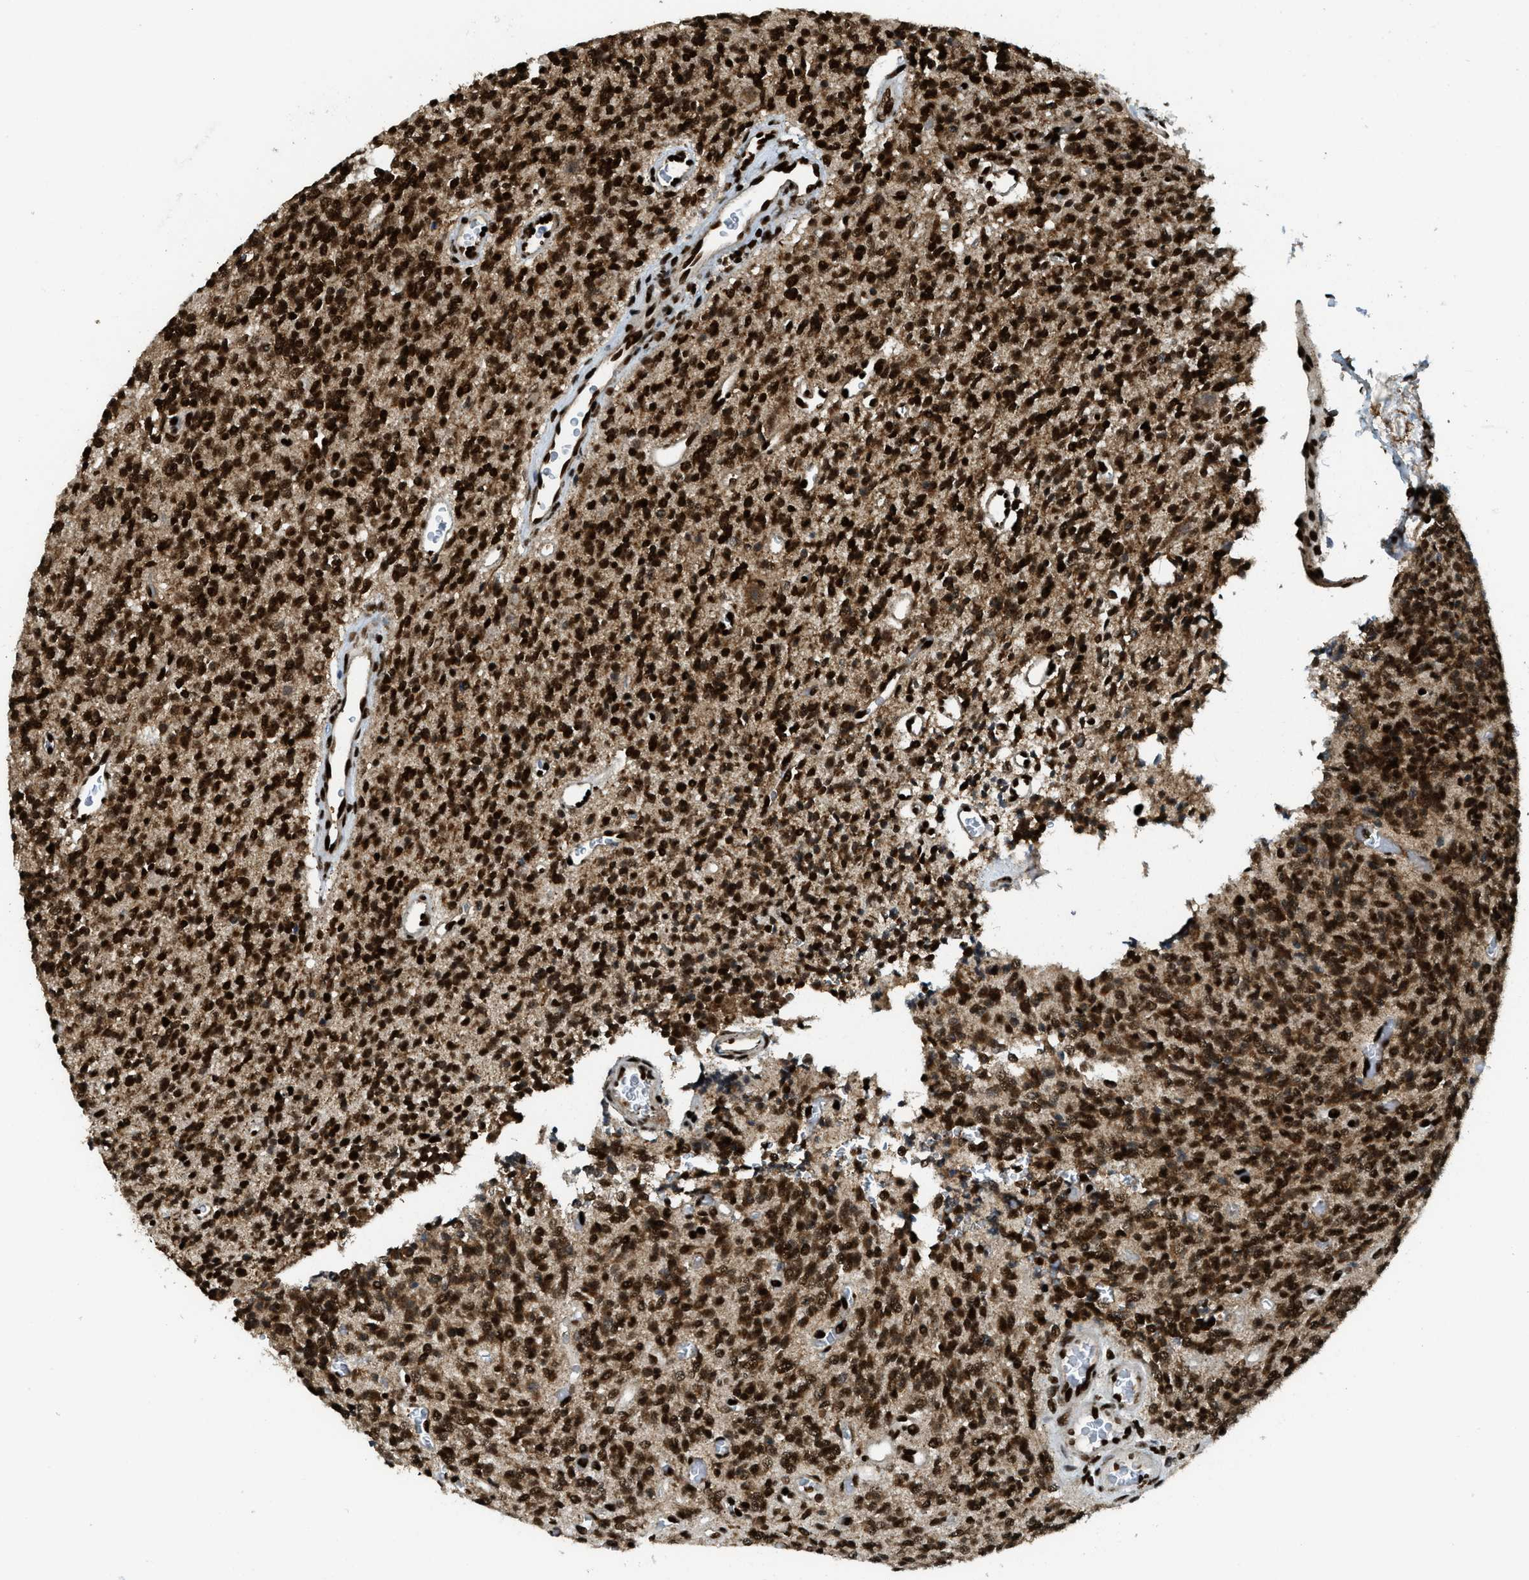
{"staining": {"intensity": "strong", "quantity": ">75%", "location": "nuclear"}, "tissue": "glioma", "cell_type": "Tumor cells", "image_type": "cancer", "snomed": [{"axis": "morphology", "description": "Glioma, malignant, High grade"}, {"axis": "topography", "description": "Brain"}], "caption": "Immunohistochemistry histopathology image of neoplastic tissue: human malignant glioma (high-grade) stained using immunohistochemistry (IHC) exhibits high levels of strong protein expression localized specifically in the nuclear of tumor cells, appearing as a nuclear brown color.", "gene": "GABPB1", "patient": {"sex": "male", "age": 34}}